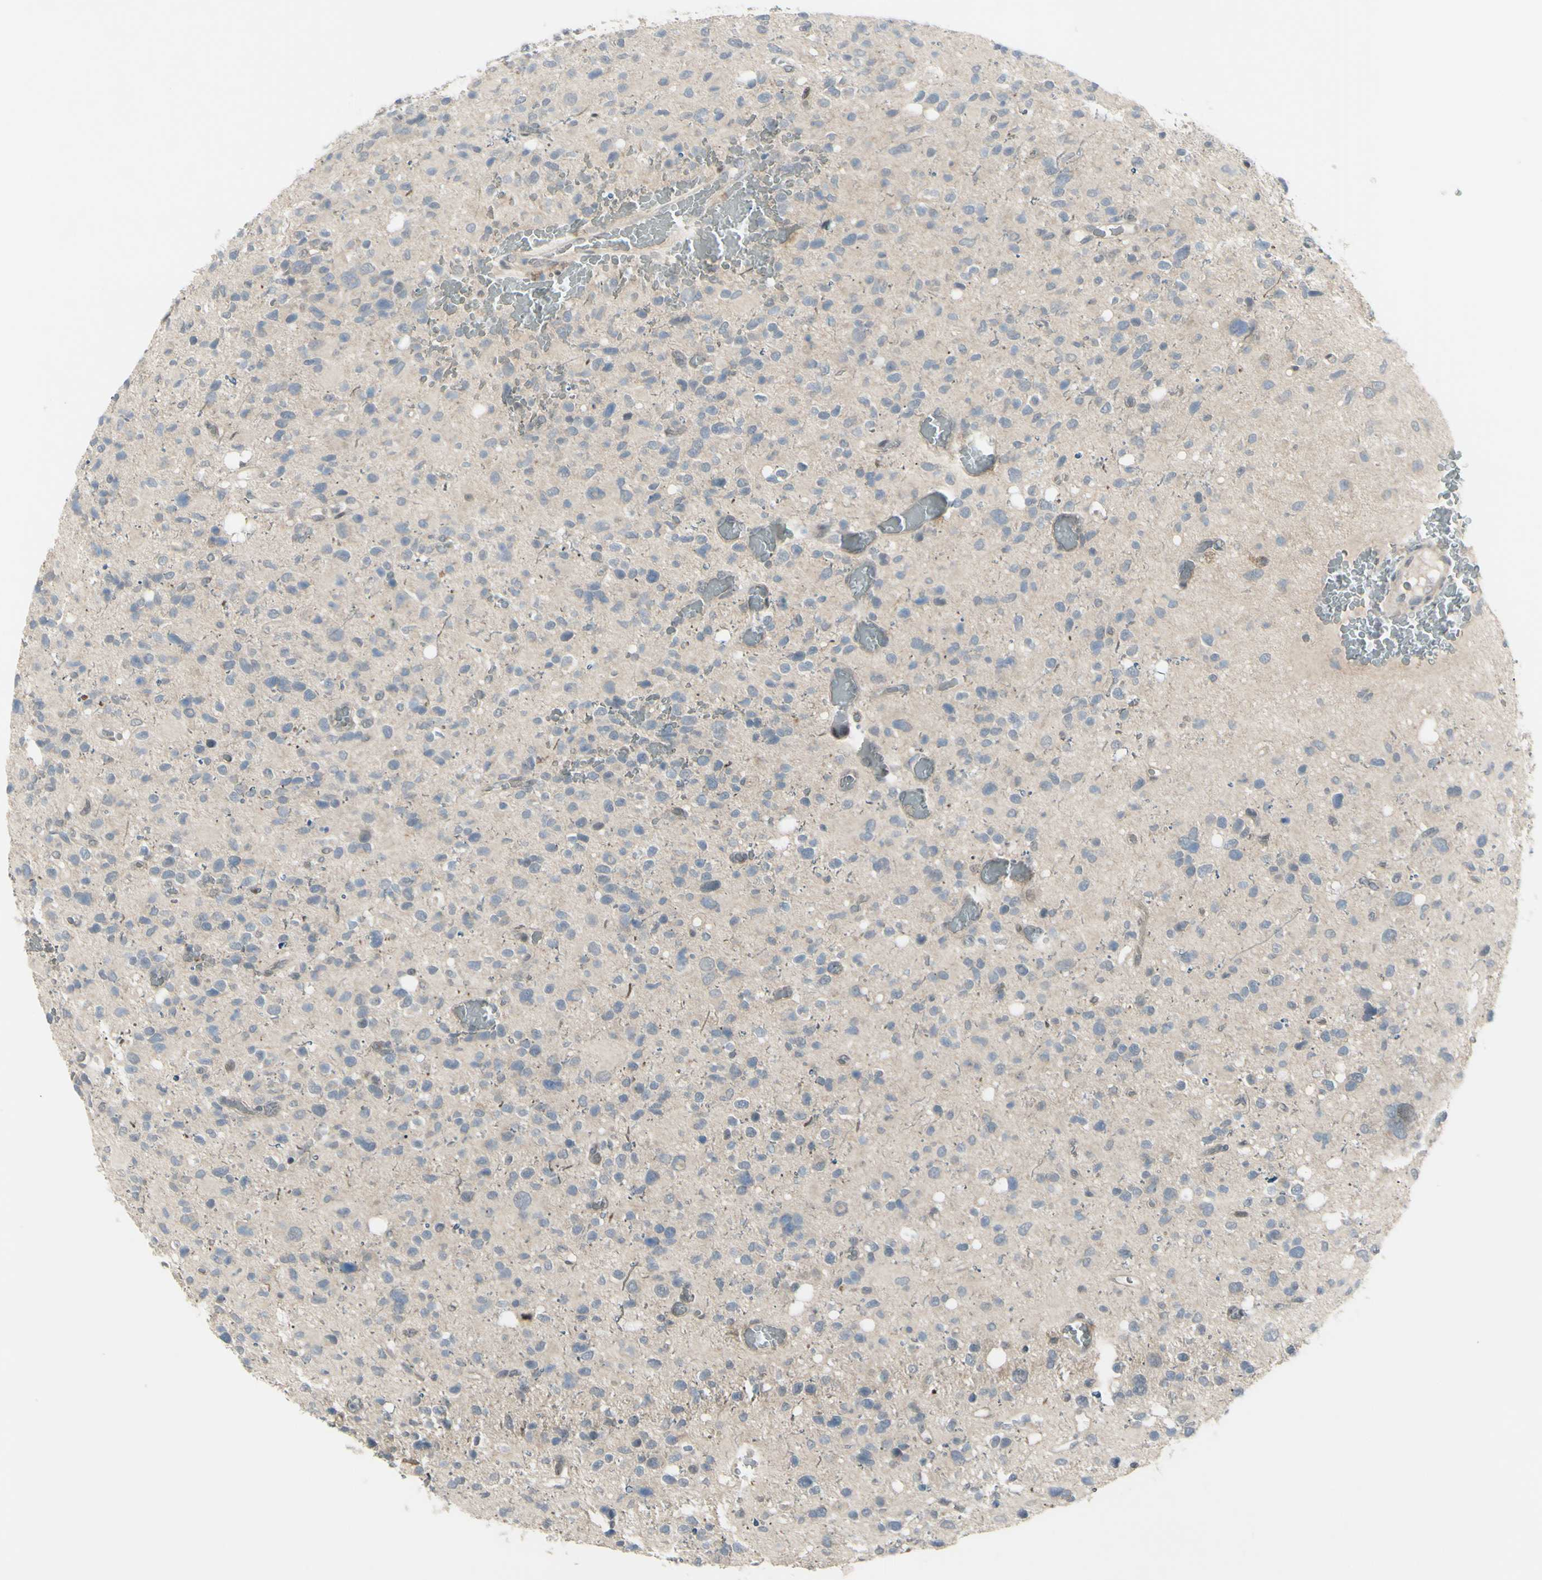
{"staining": {"intensity": "negative", "quantity": "none", "location": "none"}, "tissue": "glioma", "cell_type": "Tumor cells", "image_type": "cancer", "snomed": [{"axis": "morphology", "description": "Glioma, malignant, High grade"}, {"axis": "topography", "description": "Brain"}], "caption": "This is an immunohistochemistry (IHC) micrograph of glioma. There is no staining in tumor cells.", "gene": "ETNK1", "patient": {"sex": "male", "age": 48}}